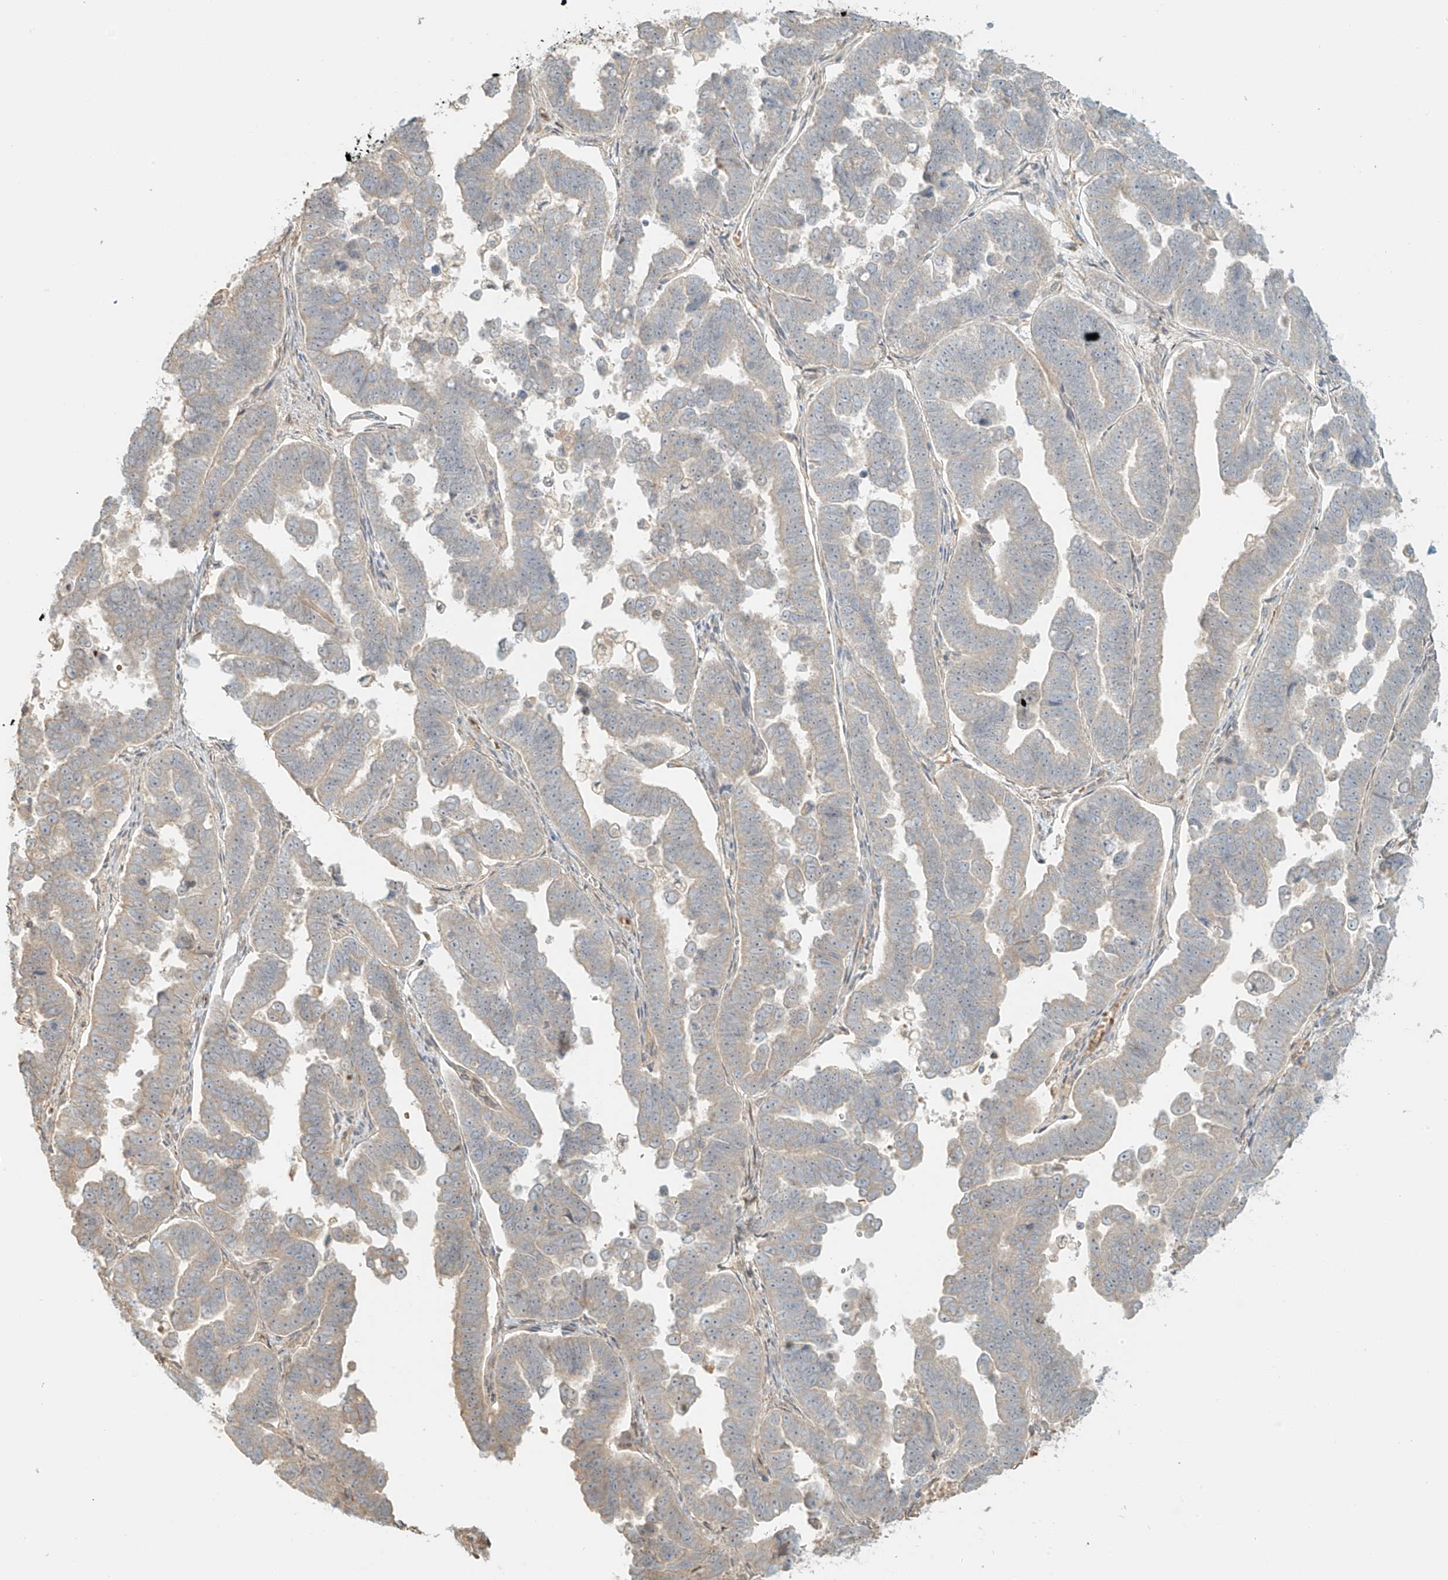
{"staining": {"intensity": "weak", "quantity": "<25%", "location": "cytoplasmic/membranous"}, "tissue": "endometrial cancer", "cell_type": "Tumor cells", "image_type": "cancer", "snomed": [{"axis": "morphology", "description": "Adenocarcinoma, NOS"}, {"axis": "topography", "description": "Endometrium"}], "caption": "Micrograph shows no significant protein staining in tumor cells of endometrial cancer.", "gene": "UPK1B", "patient": {"sex": "female", "age": 75}}